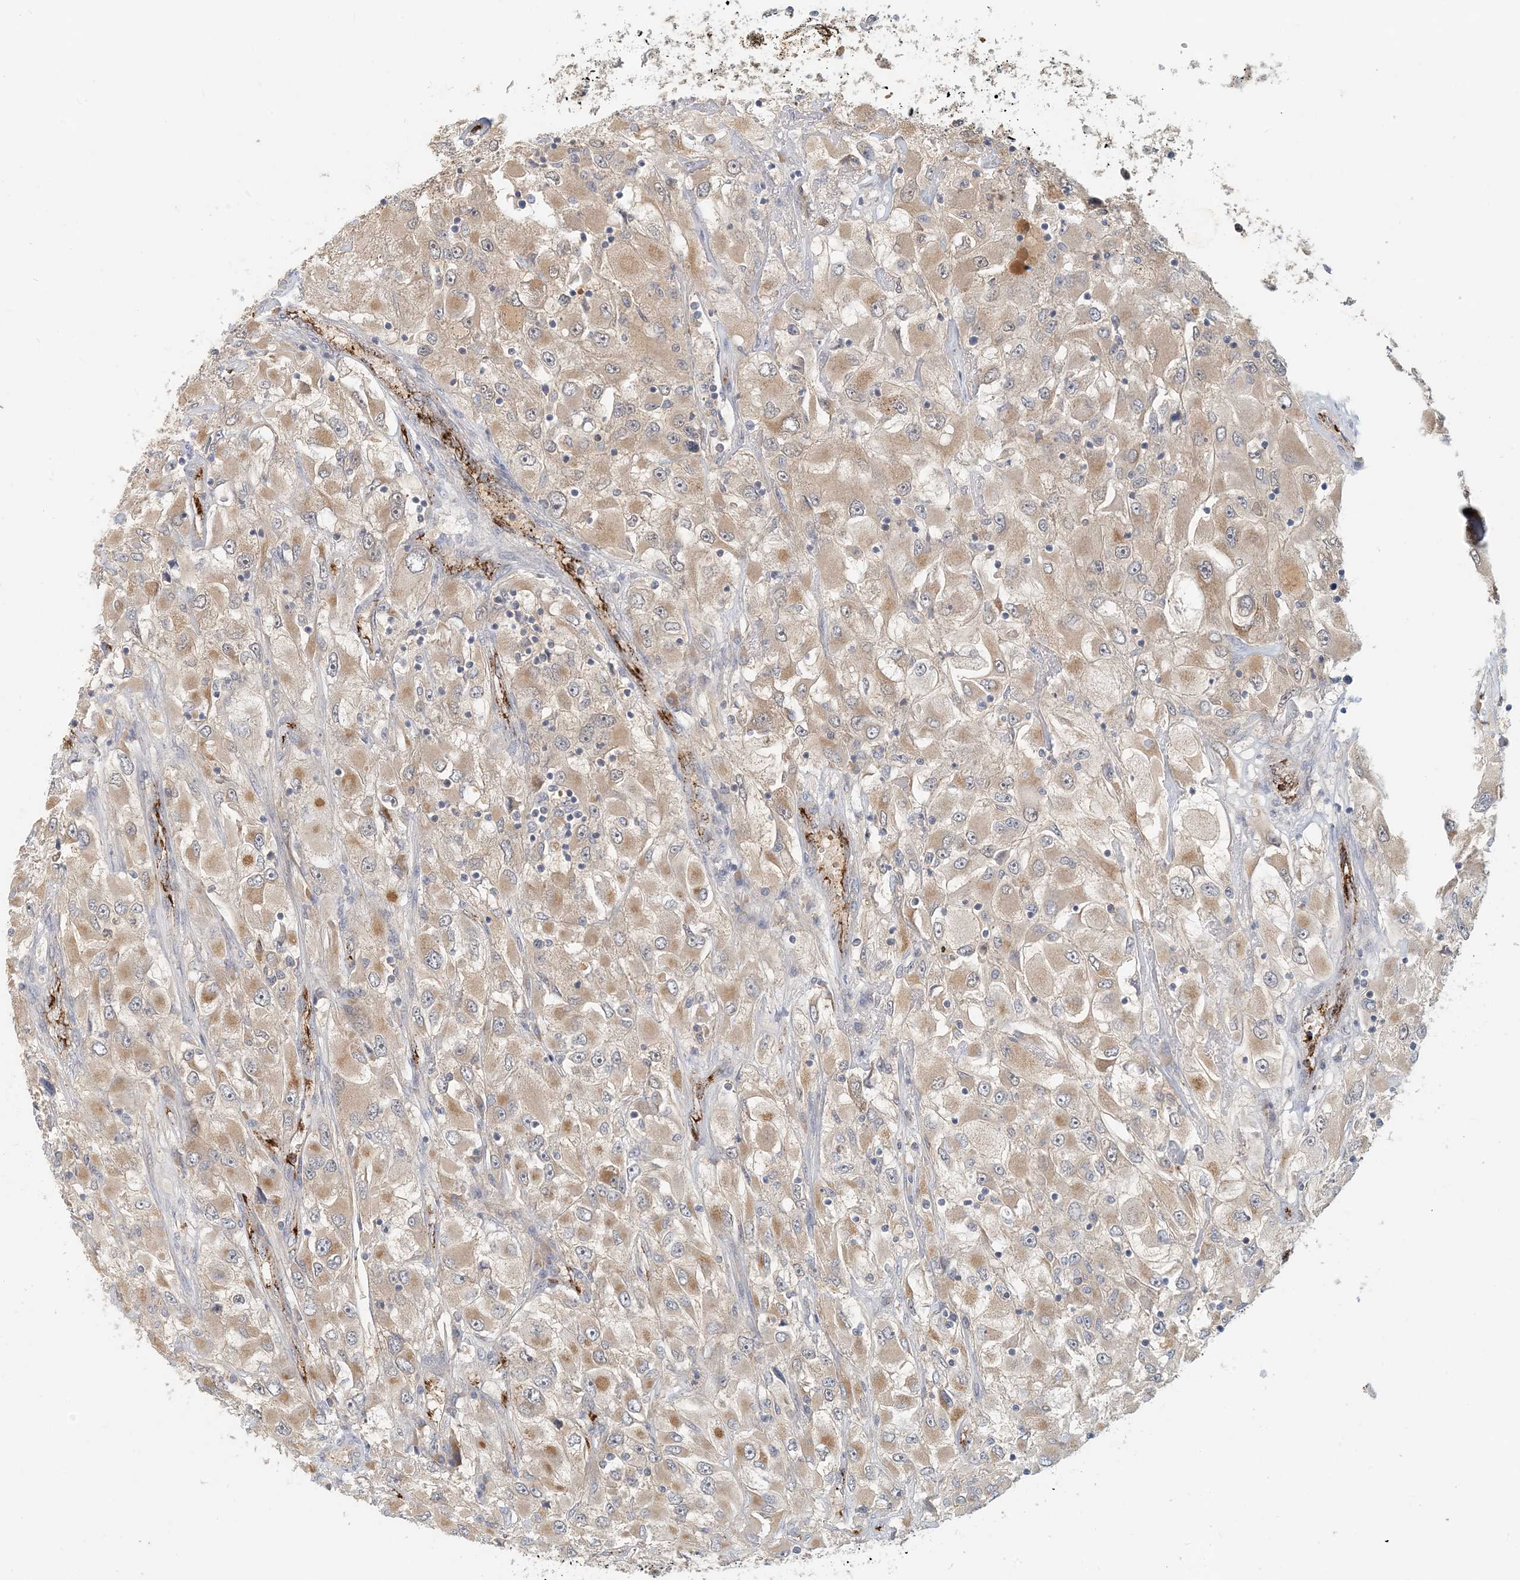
{"staining": {"intensity": "moderate", "quantity": ">75%", "location": "cytoplasmic/membranous"}, "tissue": "renal cancer", "cell_type": "Tumor cells", "image_type": "cancer", "snomed": [{"axis": "morphology", "description": "Adenocarcinoma, NOS"}, {"axis": "topography", "description": "Kidney"}], "caption": "A micrograph of renal cancer (adenocarcinoma) stained for a protein reveals moderate cytoplasmic/membranous brown staining in tumor cells. The staining was performed using DAB, with brown indicating positive protein expression. Nuclei are stained blue with hematoxylin.", "gene": "ZBTB3", "patient": {"sex": "female", "age": 52}}